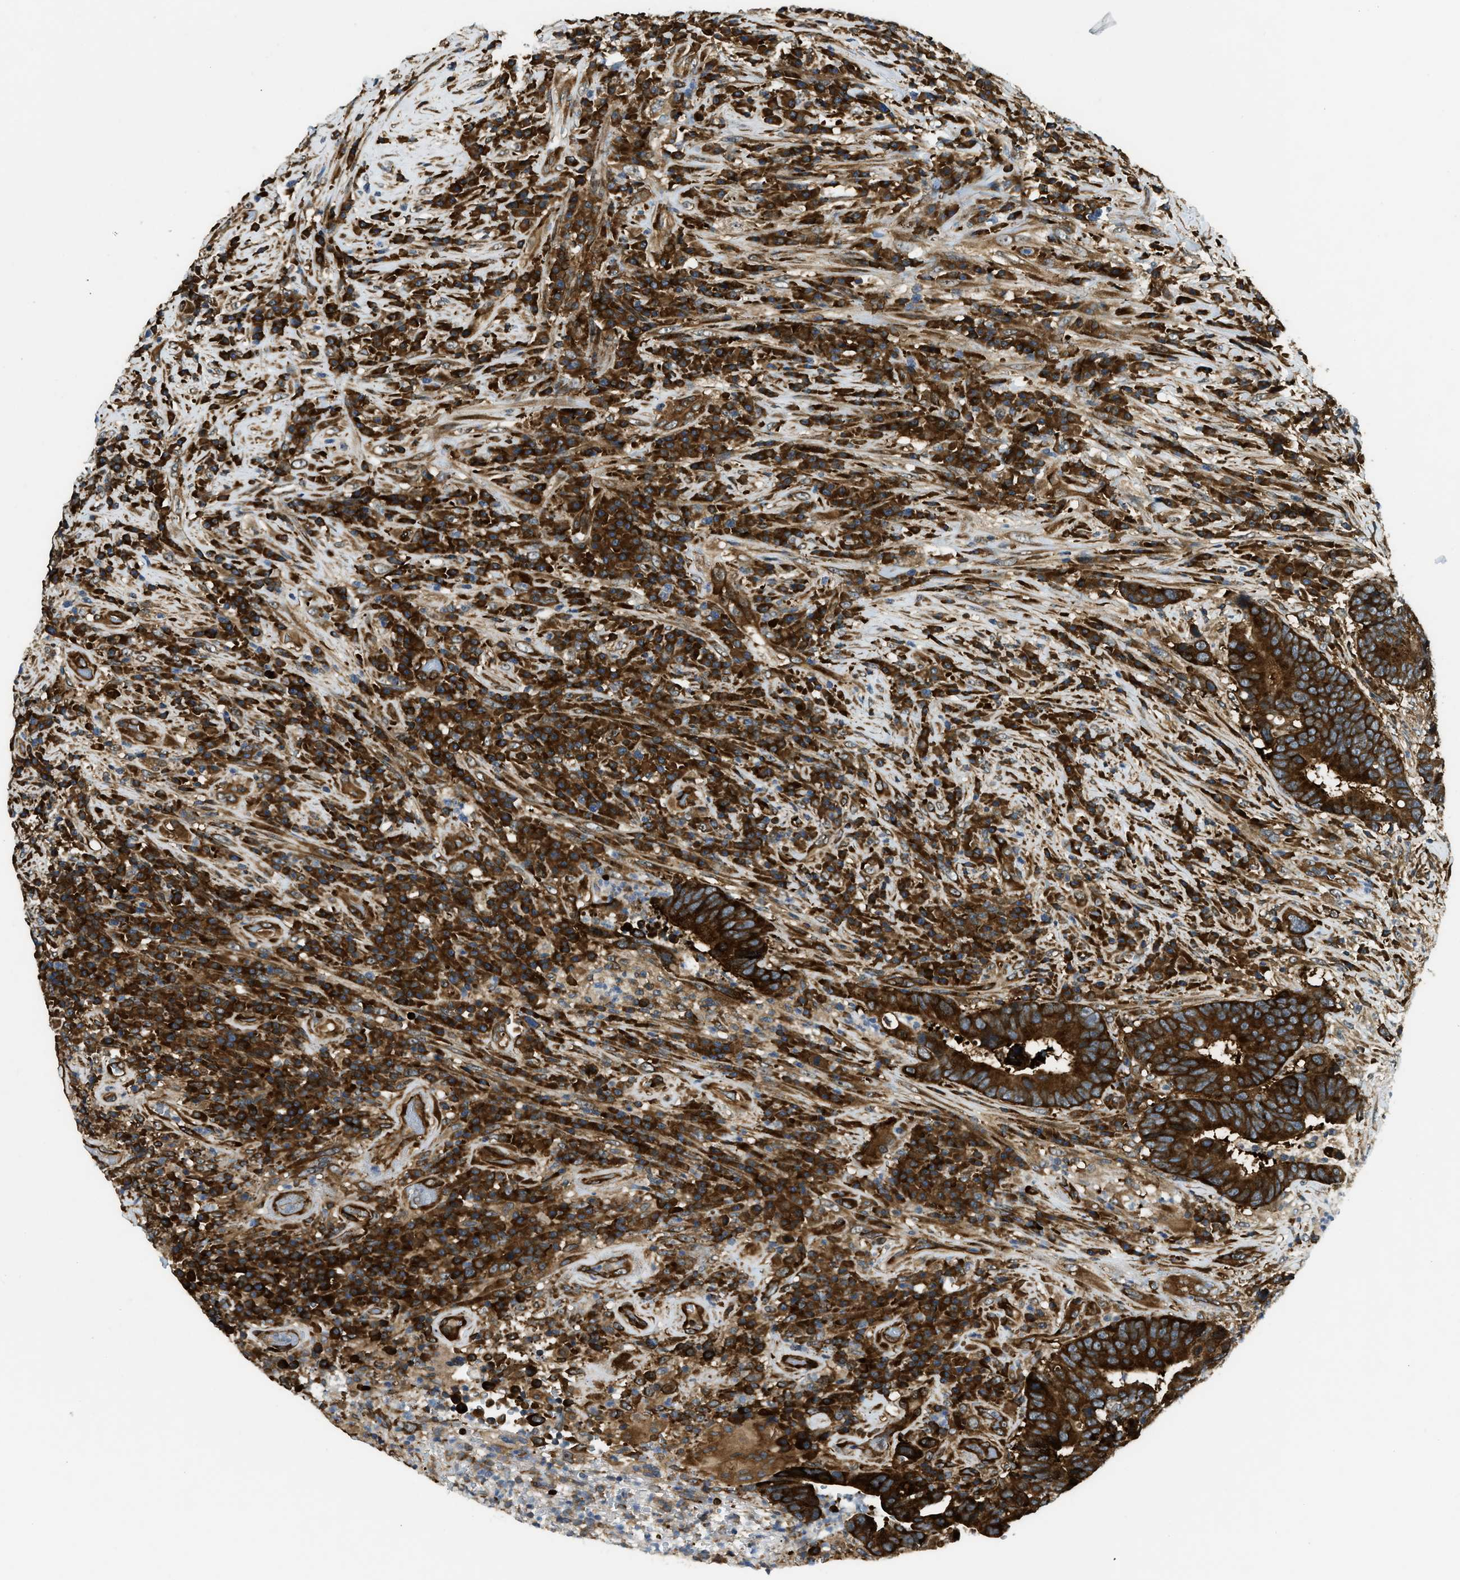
{"staining": {"intensity": "strong", "quantity": ">75%", "location": "cytoplasmic/membranous"}, "tissue": "colorectal cancer", "cell_type": "Tumor cells", "image_type": "cancer", "snomed": [{"axis": "morphology", "description": "Adenocarcinoma, NOS"}, {"axis": "topography", "description": "Rectum"}], "caption": "A brown stain labels strong cytoplasmic/membranous staining of a protein in adenocarcinoma (colorectal) tumor cells. The protein of interest is stained brown, and the nuclei are stained in blue (DAB IHC with brightfield microscopy, high magnification).", "gene": "RASGRF2", "patient": {"sex": "female", "age": 89}}